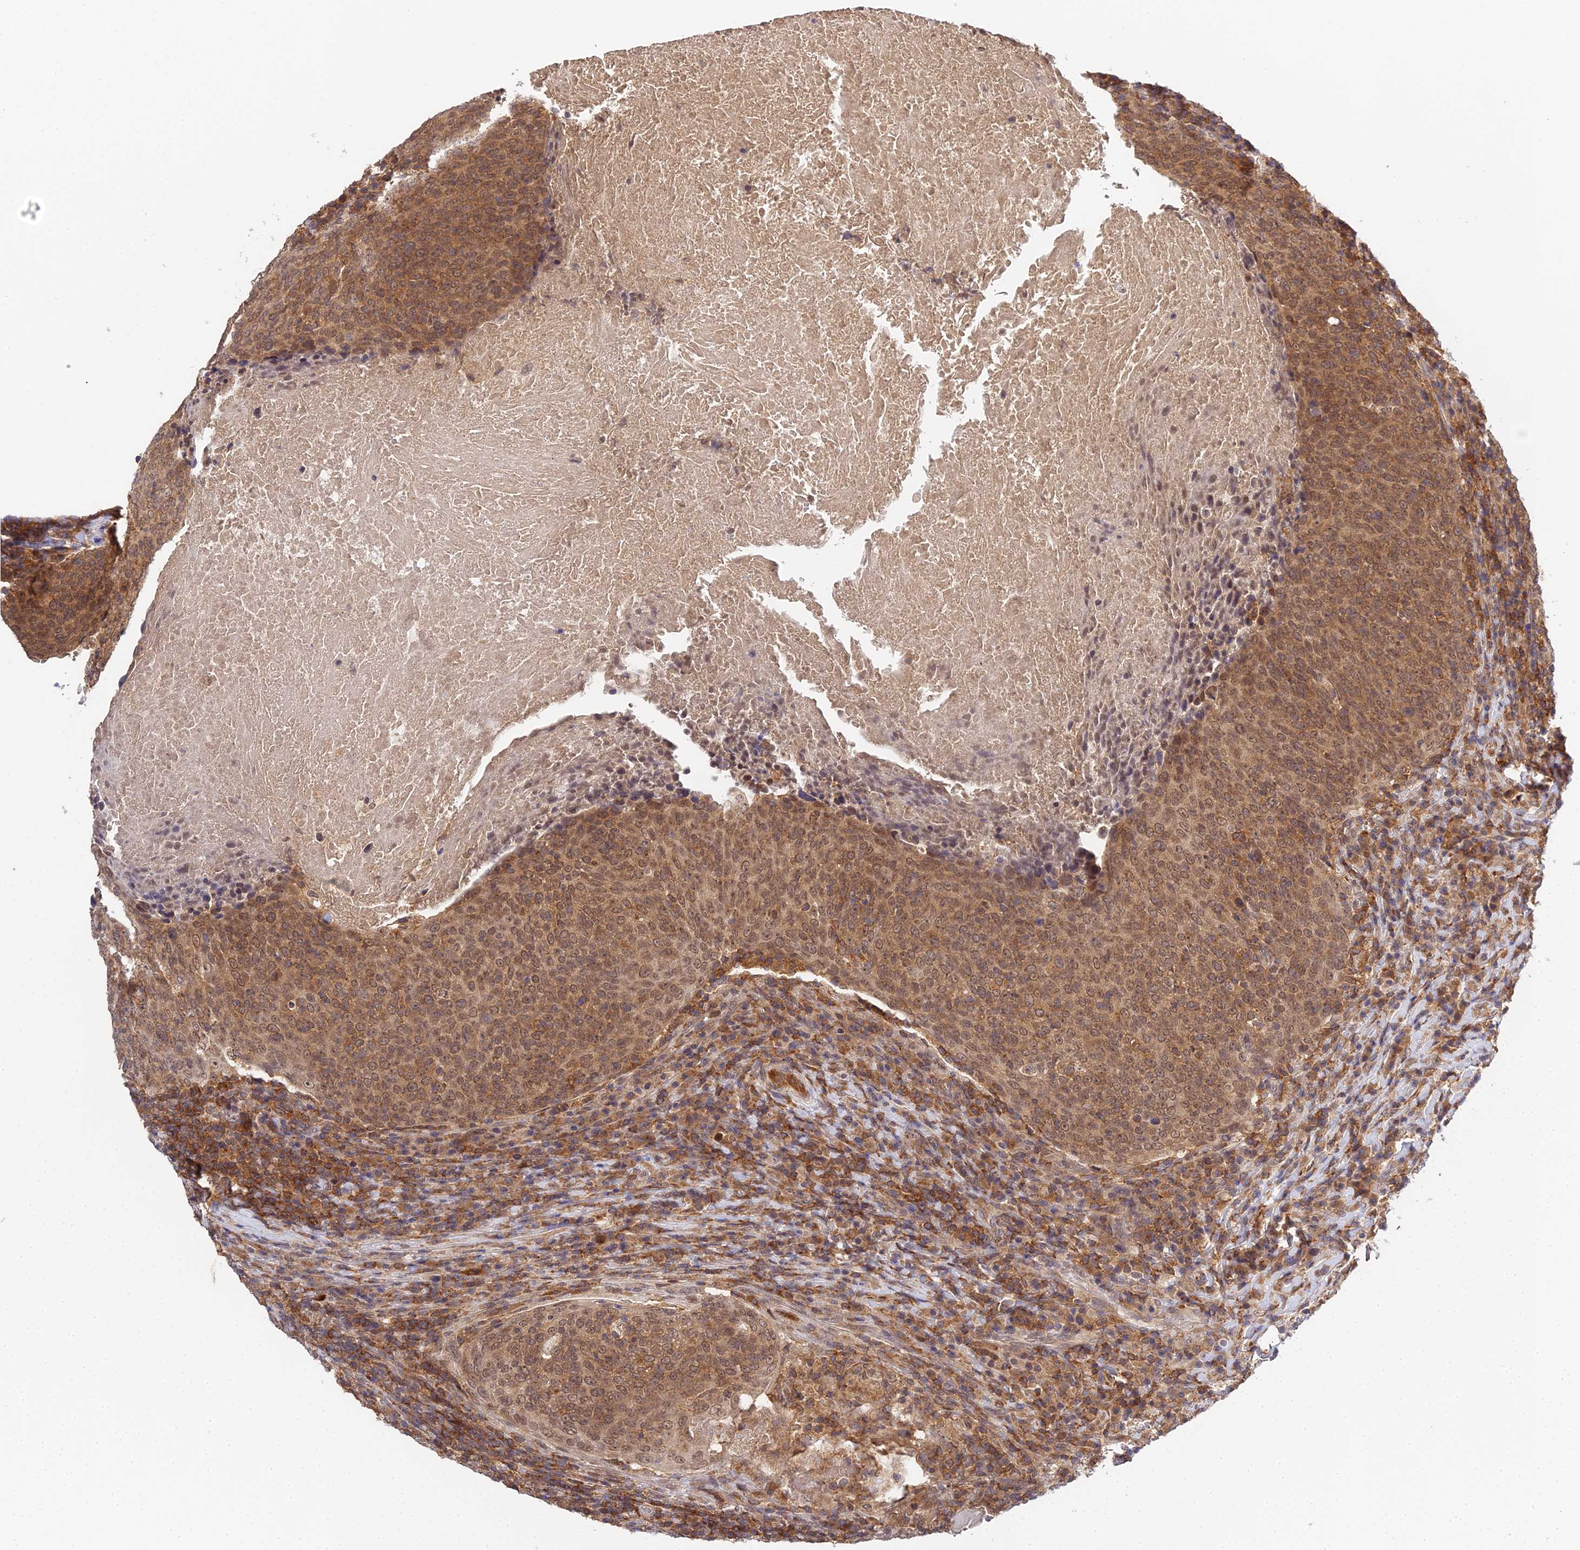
{"staining": {"intensity": "moderate", "quantity": ">75%", "location": "cytoplasmic/membranous,nuclear"}, "tissue": "head and neck cancer", "cell_type": "Tumor cells", "image_type": "cancer", "snomed": [{"axis": "morphology", "description": "Squamous cell carcinoma, NOS"}, {"axis": "morphology", "description": "Squamous cell carcinoma, metastatic, NOS"}, {"axis": "topography", "description": "Lymph node"}, {"axis": "topography", "description": "Head-Neck"}], "caption": "Moderate cytoplasmic/membranous and nuclear expression for a protein is identified in about >75% of tumor cells of head and neck cancer using immunohistochemistry (IHC).", "gene": "TPRX1", "patient": {"sex": "male", "age": 62}}